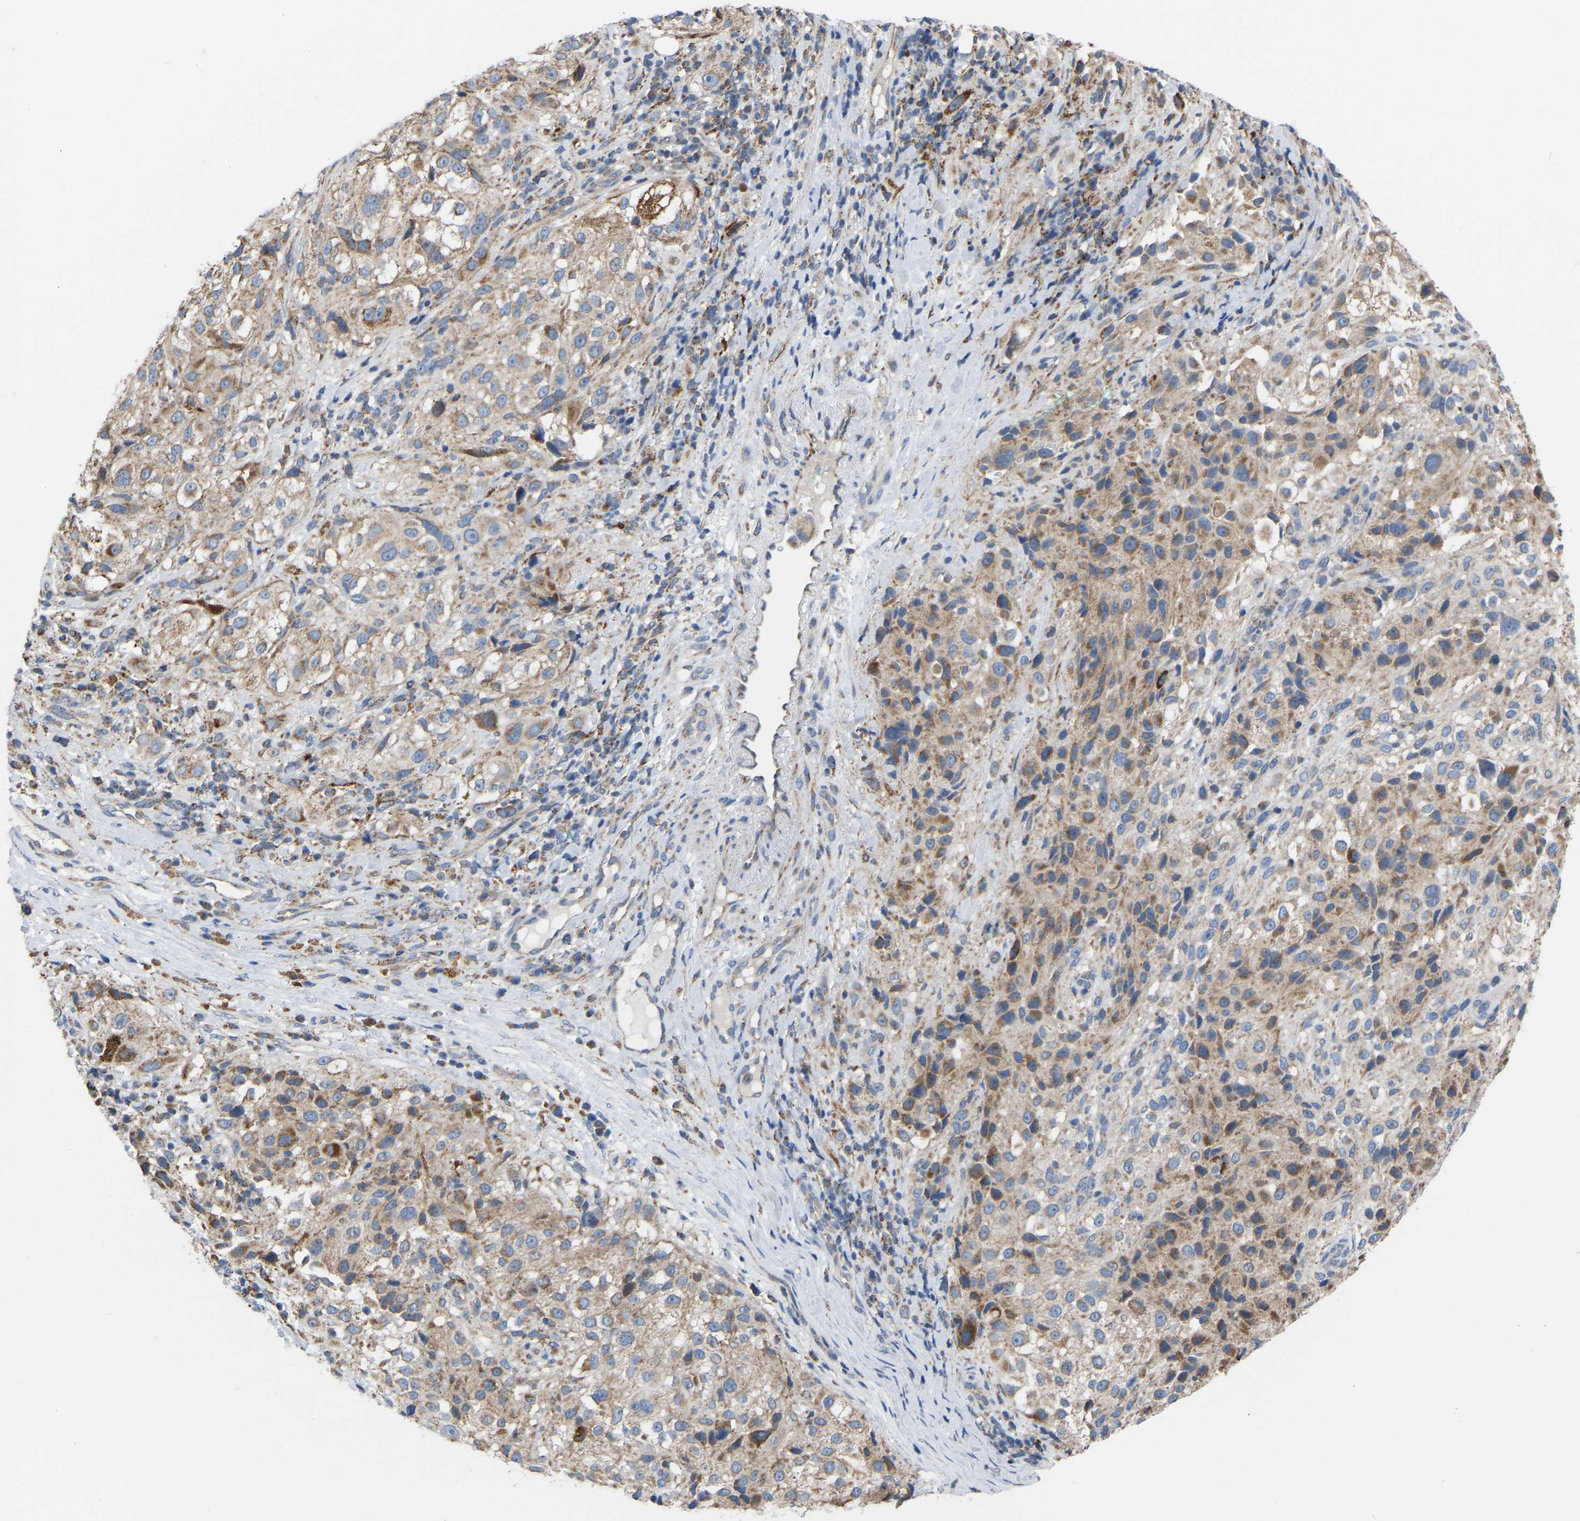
{"staining": {"intensity": "moderate", "quantity": ">75%", "location": "cytoplasmic/membranous"}, "tissue": "melanoma", "cell_type": "Tumor cells", "image_type": "cancer", "snomed": [{"axis": "morphology", "description": "Necrosis, NOS"}, {"axis": "morphology", "description": "Malignant melanoma, NOS"}, {"axis": "topography", "description": "Skin"}], "caption": "A medium amount of moderate cytoplasmic/membranous positivity is identified in about >75% of tumor cells in melanoma tissue. Using DAB (3,3'-diaminobenzidine) (brown) and hematoxylin (blue) stains, captured at high magnification using brightfield microscopy.", "gene": "BCL10", "patient": {"sex": "female", "age": 87}}